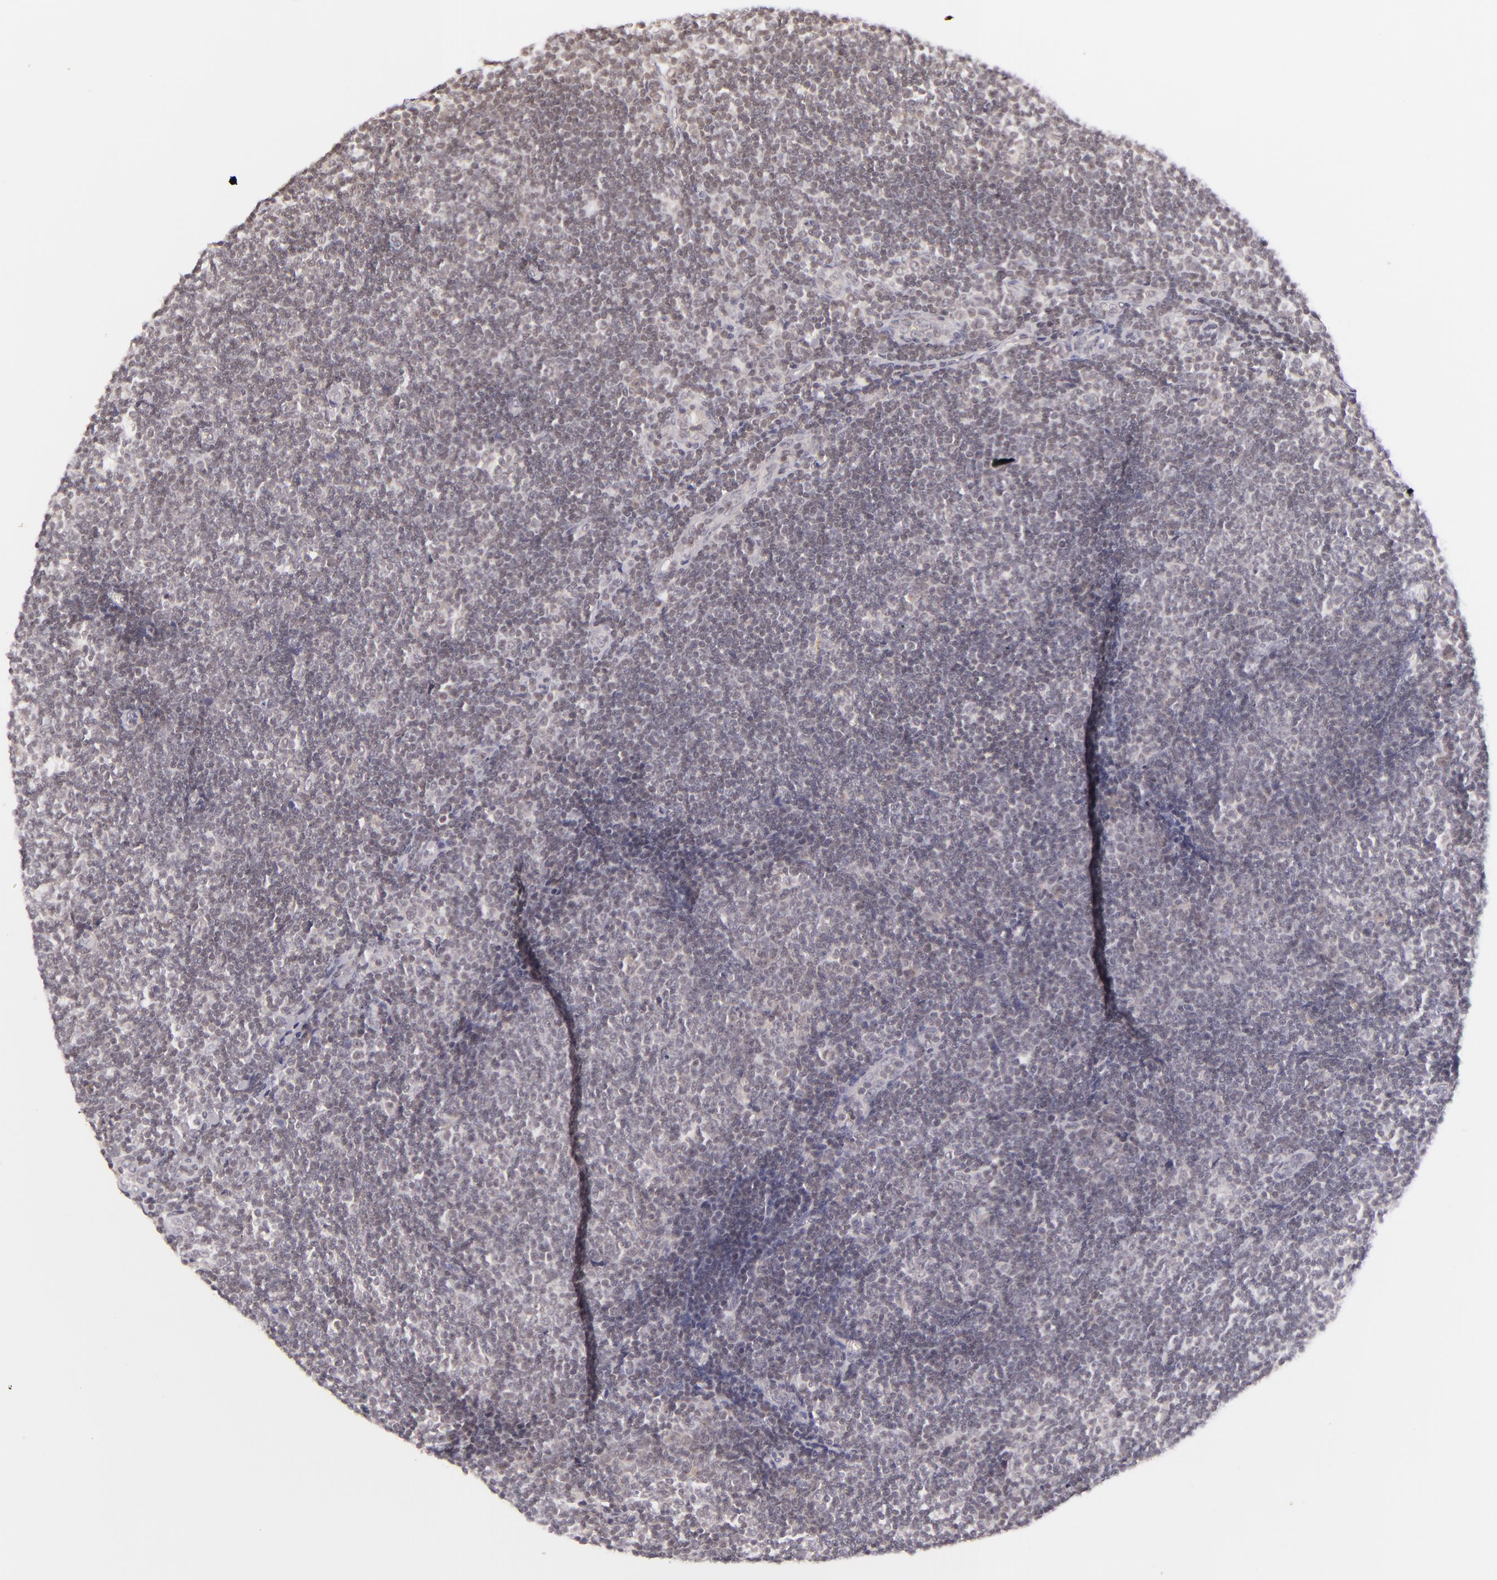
{"staining": {"intensity": "weak", "quantity": "<25%", "location": "cytoplasmic/membranous"}, "tissue": "lymphoma", "cell_type": "Tumor cells", "image_type": "cancer", "snomed": [{"axis": "morphology", "description": "Malignant lymphoma, non-Hodgkin's type, Low grade"}, {"axis": "topography", "description": "Lymph node"}], "caption": "DAB immunohistochemical staining of low-grade malignant lymphoma, non-Hodgkin's type demonstrates no significant expression in tumor cells.", "gene": "CASP8", "patient": {"sex": "male", "age": 49}}